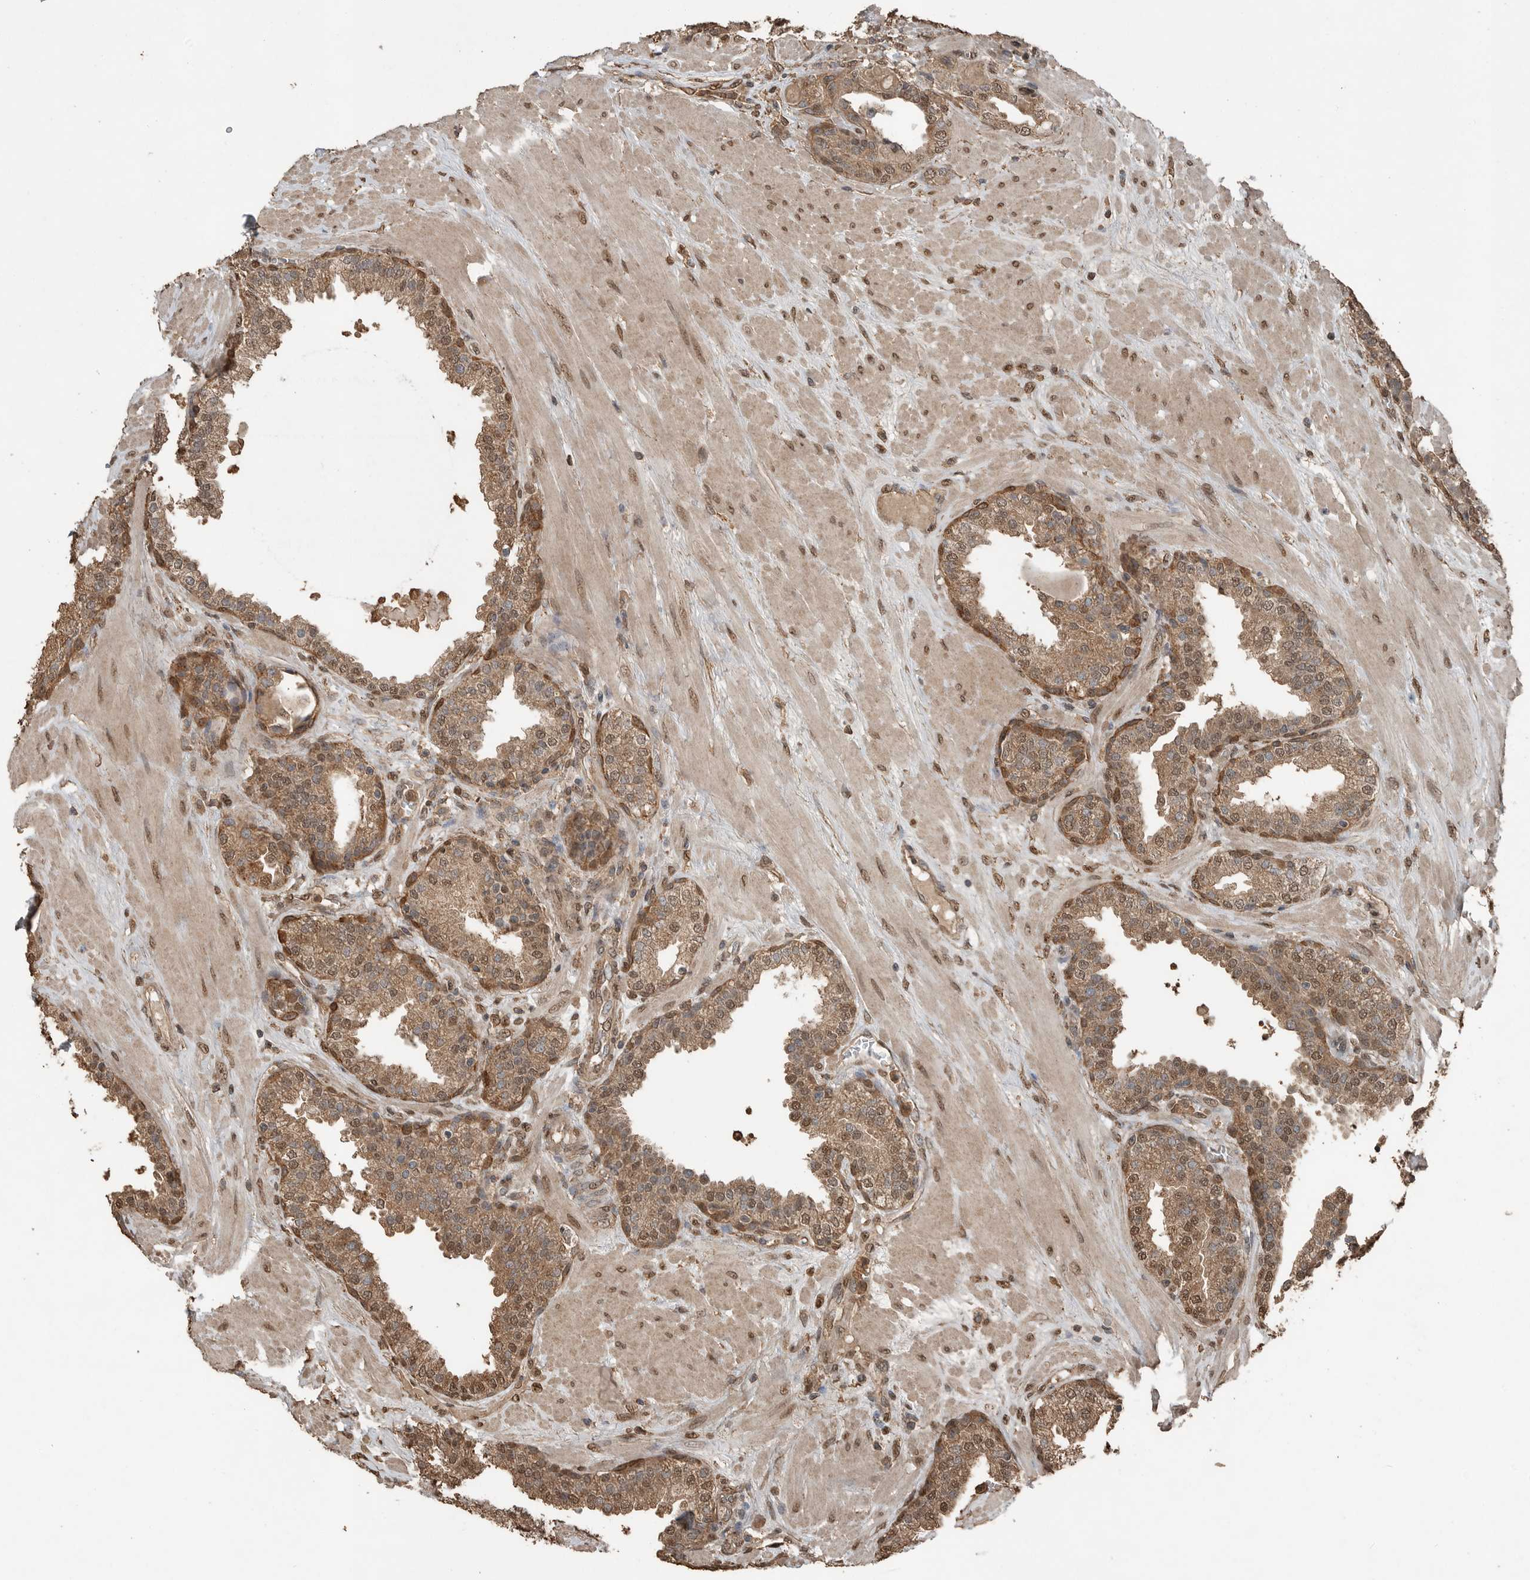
{"staining": {"intensity": "moderate", "quantity": "25%-75%", "location": "cytoplasmic/membranous,nuclear"}, "tissue": "prostate", "cell_type": "Glandular cells", "image_type": "normal", "snomed": [{"axis": "morphology", "description": "Normal tissue, NOS"}, {"axis": "topography", "description": "Prostate"}], "caption": "Brown immunohistochemical staining in unremarkable prostate exhibits moderate cytoplasmic/membranous,nuclear positivity in approximately 25%-75% of glandular cells. (DAB IHC, brown staining for protein, blue staining for nuclei).", "gene": "BLZF1", "patient": {"sex": "male", "age": 51}}